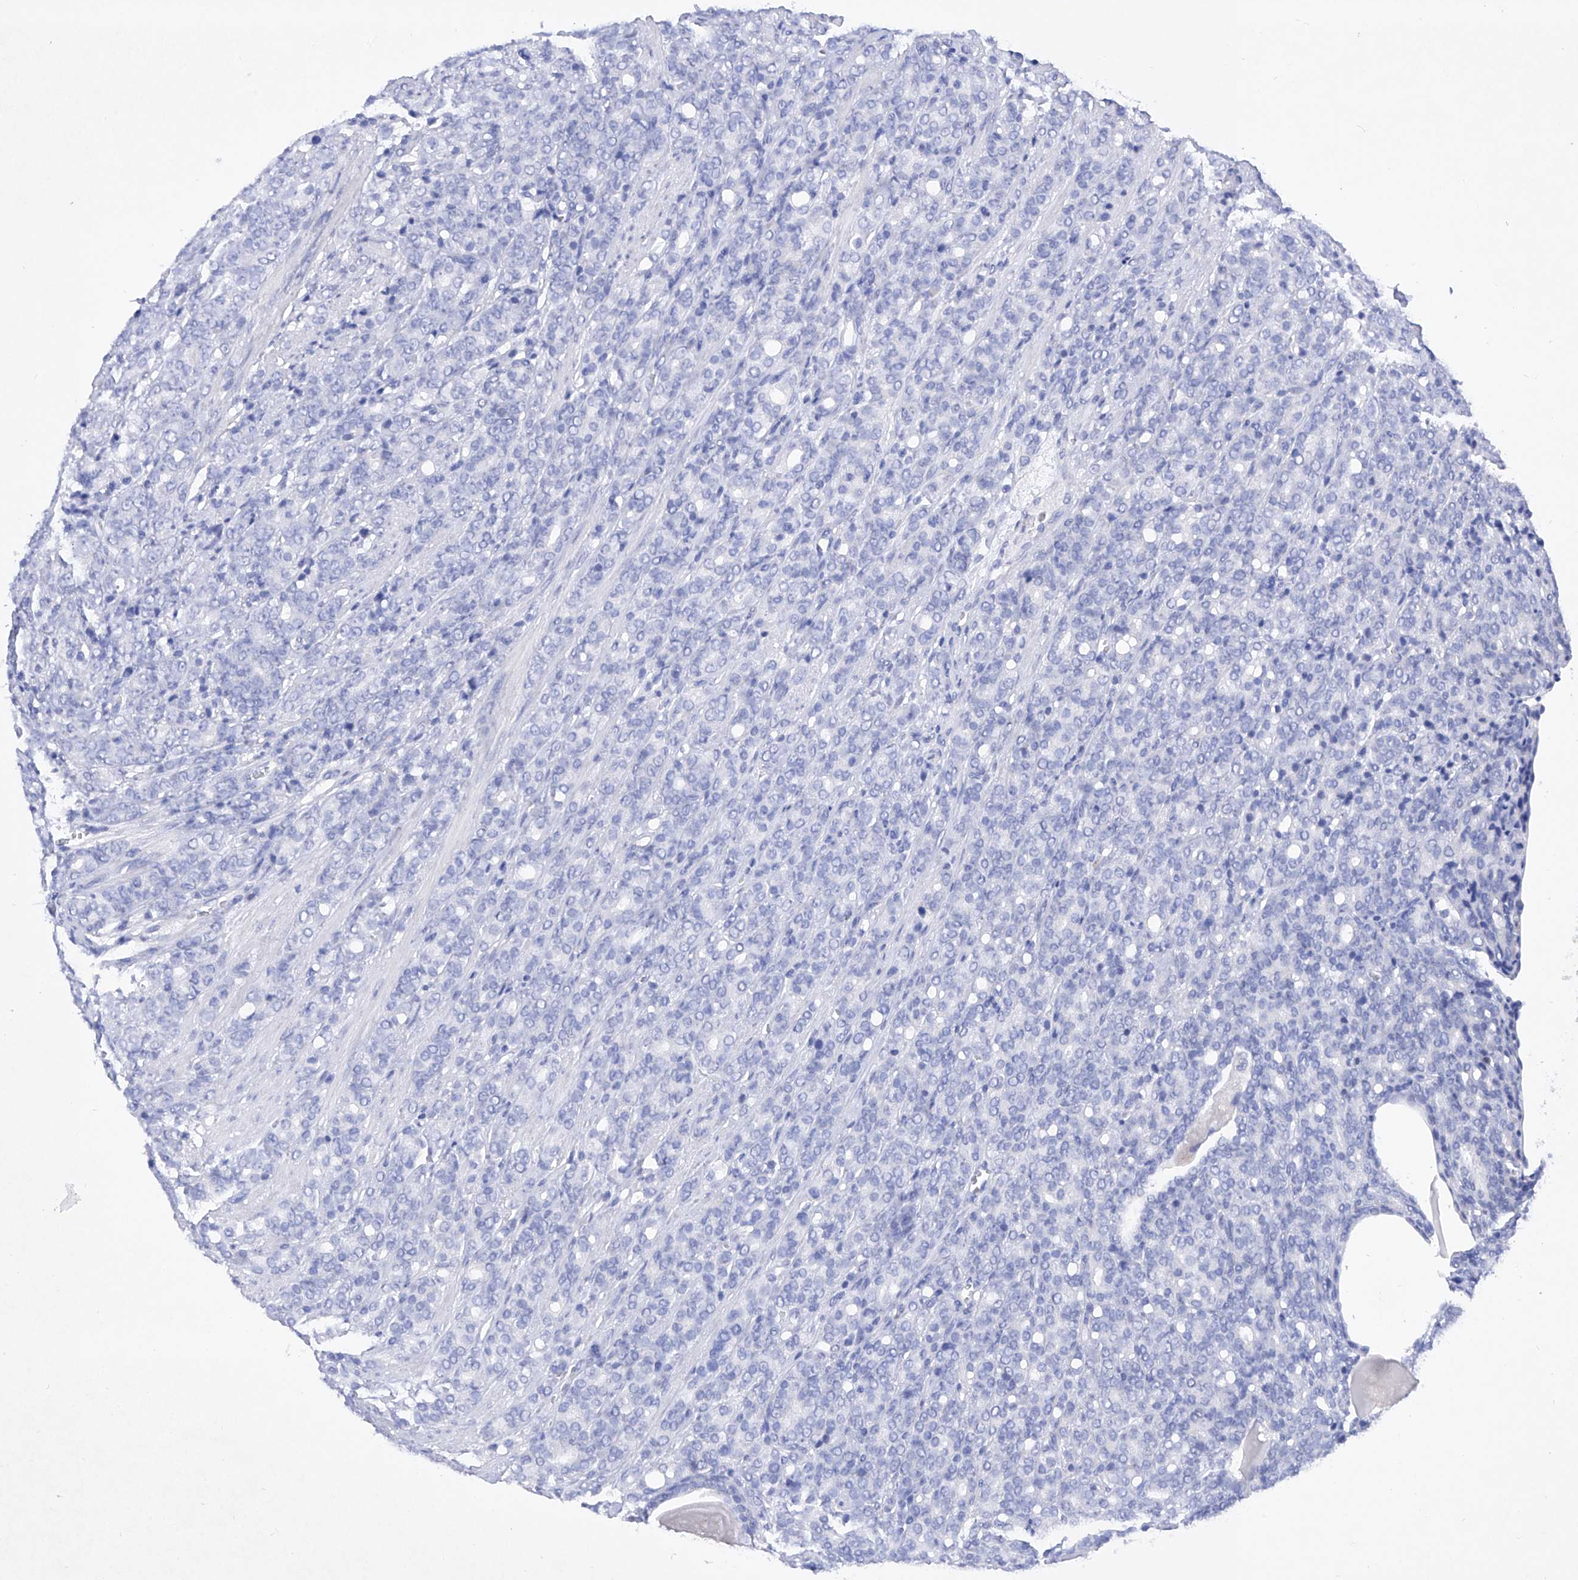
{"staining": {"intensity": "negative", "quantity": "none", "location": "none"}, "tissue": "prostate cancer", "cell_type": "Tumor cells", "image_type": "cancer", "snomed": [{"axis": "morphology", "description": "Adenocarcinoma, High grade"}, {"axis": "topography", "description": "Prostate"}], "caption": "IHC photomicrograph of human prostate high-grade adenocarcinoma stained for a protein (brown), which exhibits no staining in tumor cells.", "gene": "BARX2", "patient": {"sex": "male", "age": 62}}